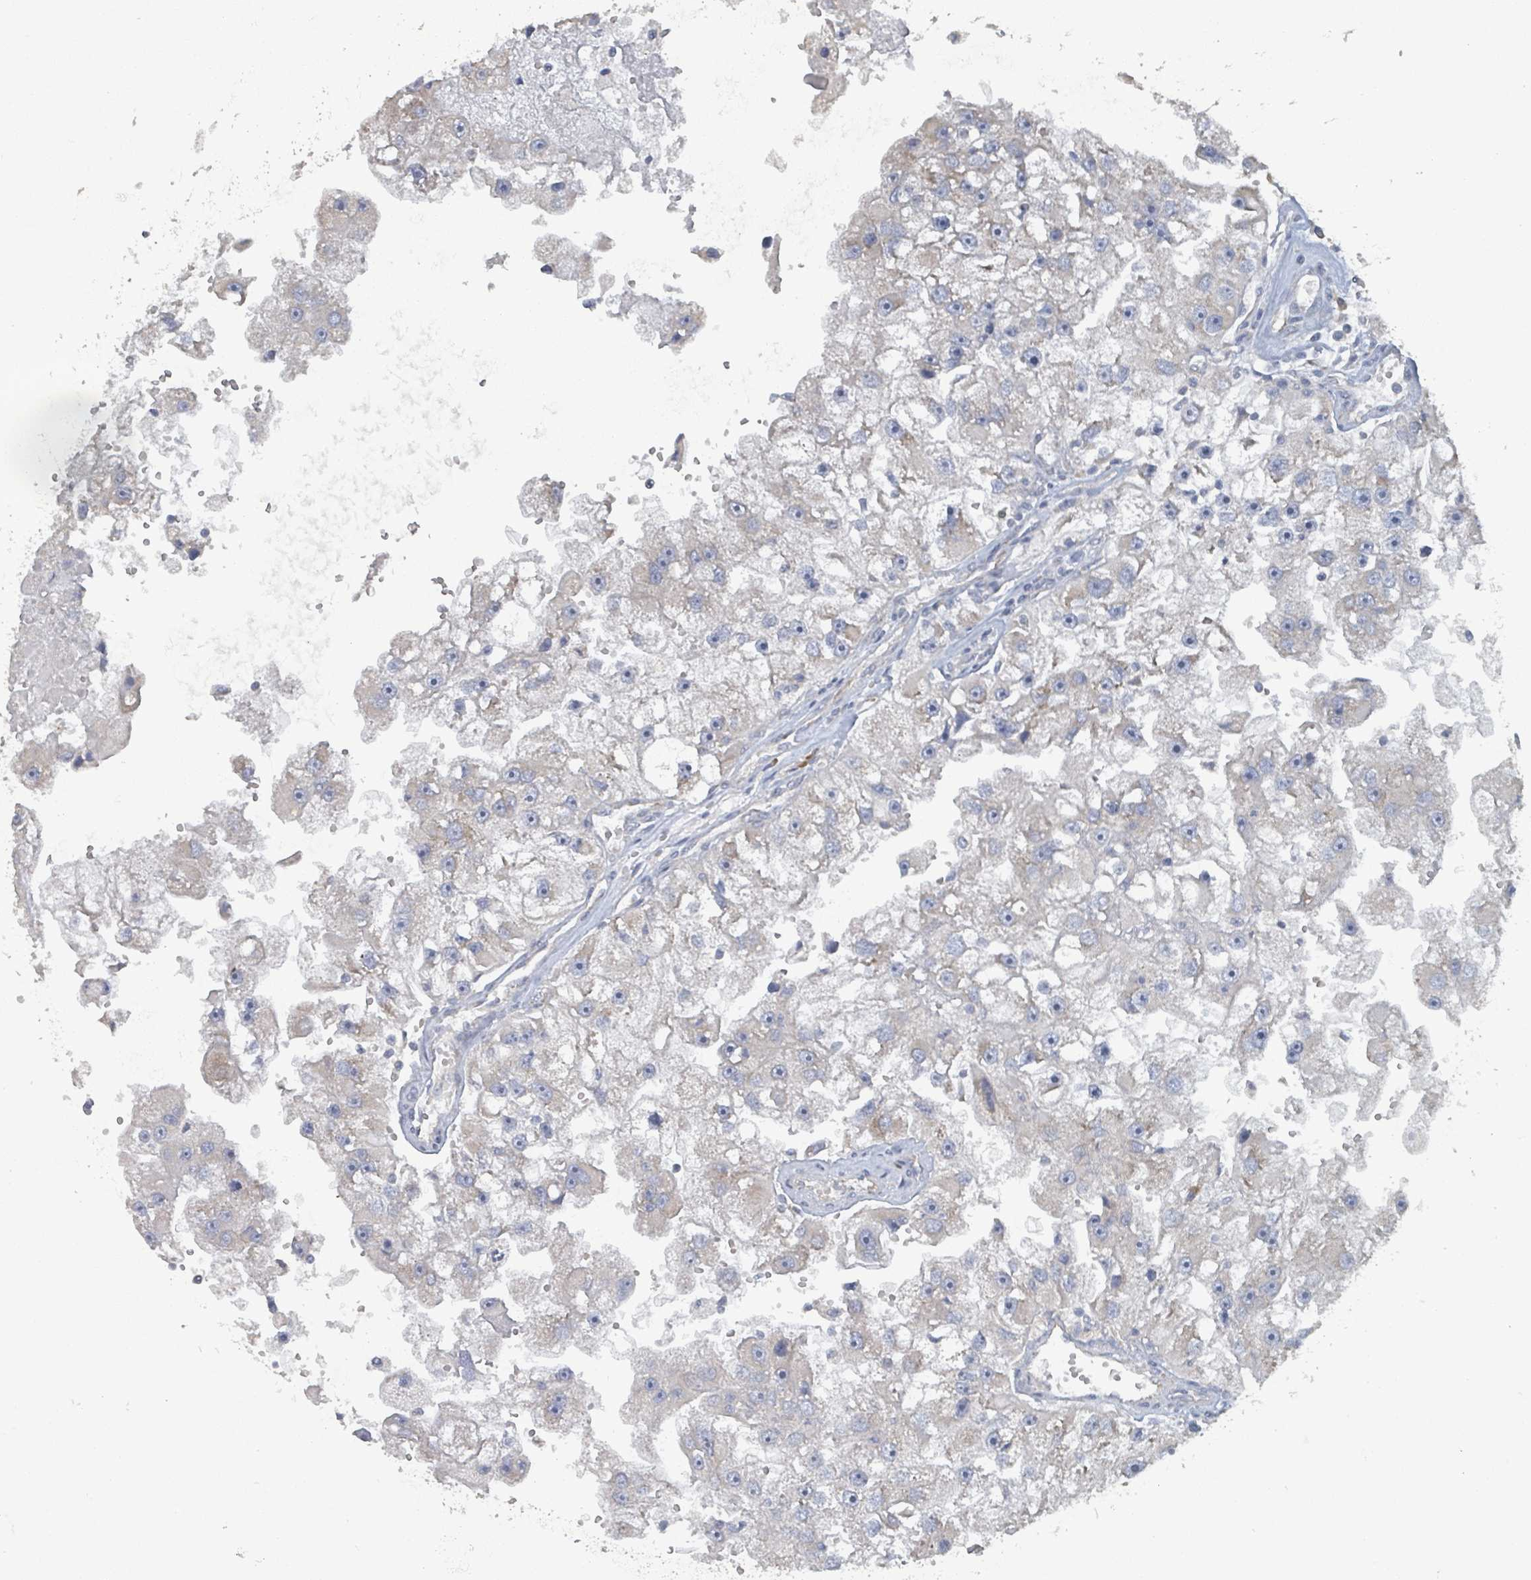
{"staining": {"intensity": "negative", "quantity": "none", "location": "none"}, "tissue": "renal cancer", "cell_type": "Tumor cells", "image_type": "cancer", "snomed": [{"axis": "morphology", "description": "Adenocarcinoma, NOS"}, {"axis": "topography", "description": "Kidney"}], "caption": "A high-resolution photomicrograph shows immunohistochemistry (IHC) staining of renal cancer (adenocarcinoma), which reveals no significant expression in tumor cells.", "gene": "RPL32", "patient": {"sex": "male", "age": 63}}